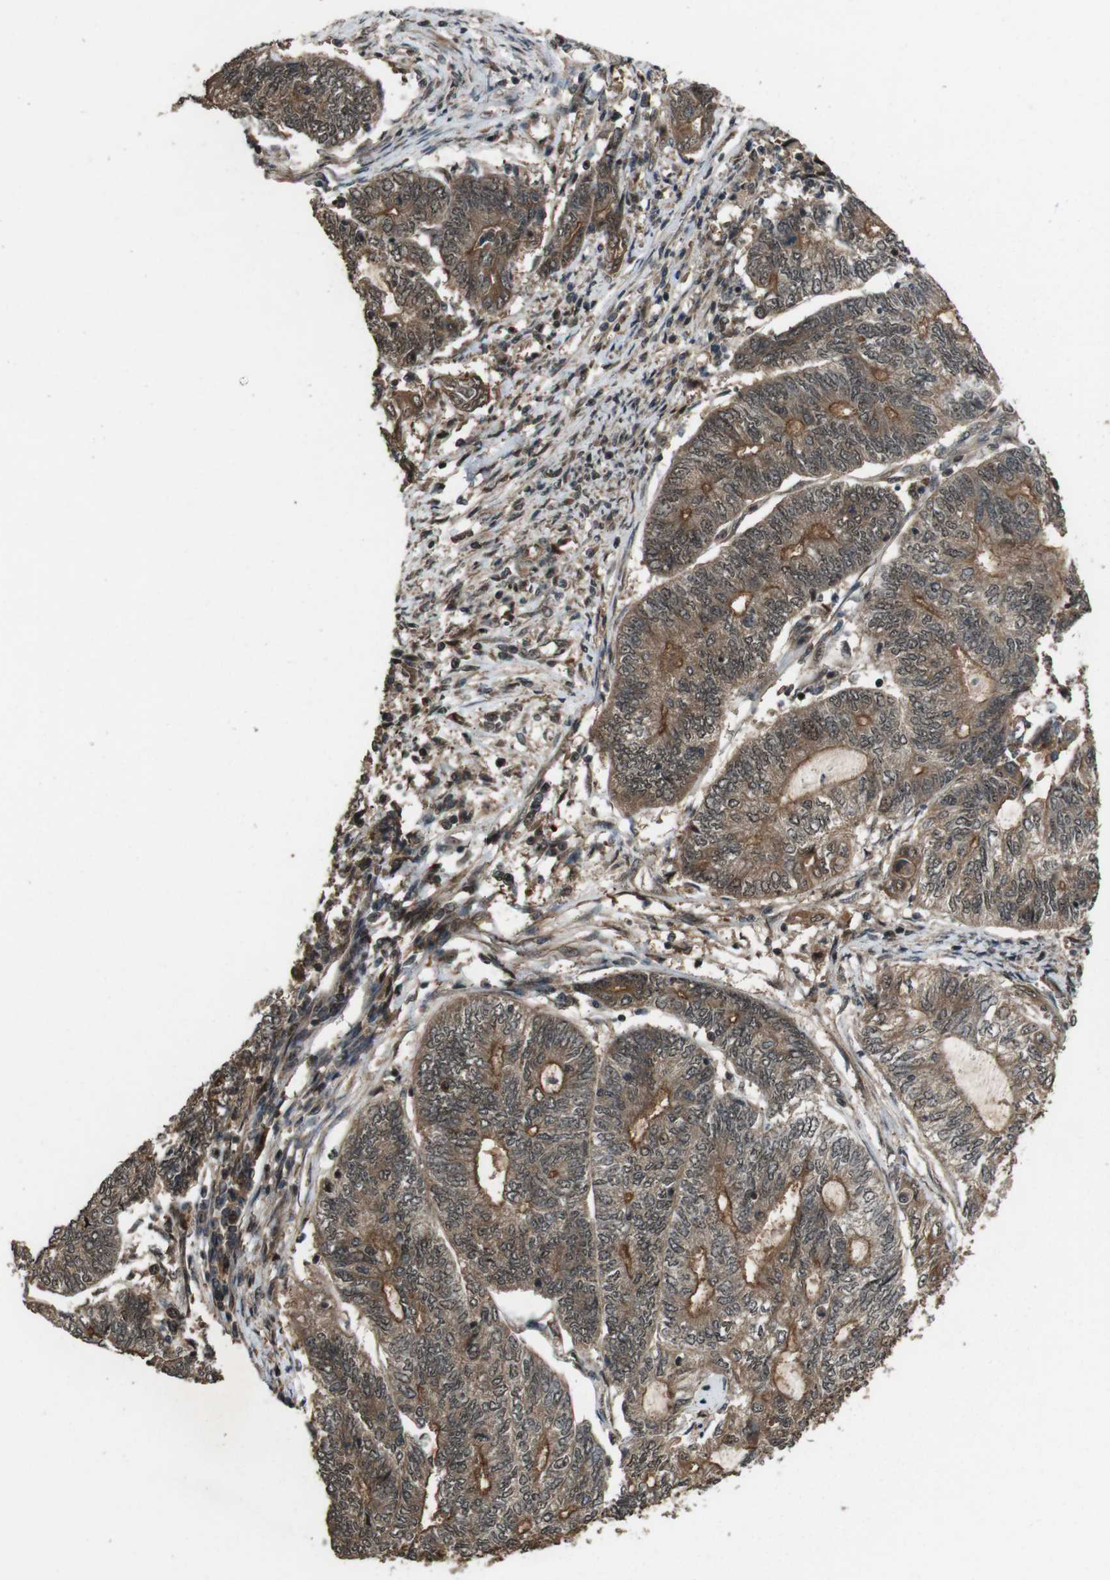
{"staining": {"intensity": "moderate", "quantity": ">75%", "location": "cytoplasmic/membranous"}, "tissue": "endometrial cancer", "cell_type": "Tumor cells", "image_type": "cancer", "snomed": [{"axis": "morphology", "description": "Adenocarcinoma, NOS"}, {"axis": "topography", "description": "Uterus"}, {"axis": "topography", "description": "Endometrium"}], "caption": "Immunohistochemistry photomicrograph of neoplastic tissue: human endometrial adenocarcinoma stained using immunohistochemistry (IHC) exhibits medium levels of moderate protein expression localized specifically in the cytoplasmic/membranous of tumor cells, appearing as a cytoplasmic/membranous brown color.", "gene": "CDC34", "patient": {"sex": "female", "age": 70}}